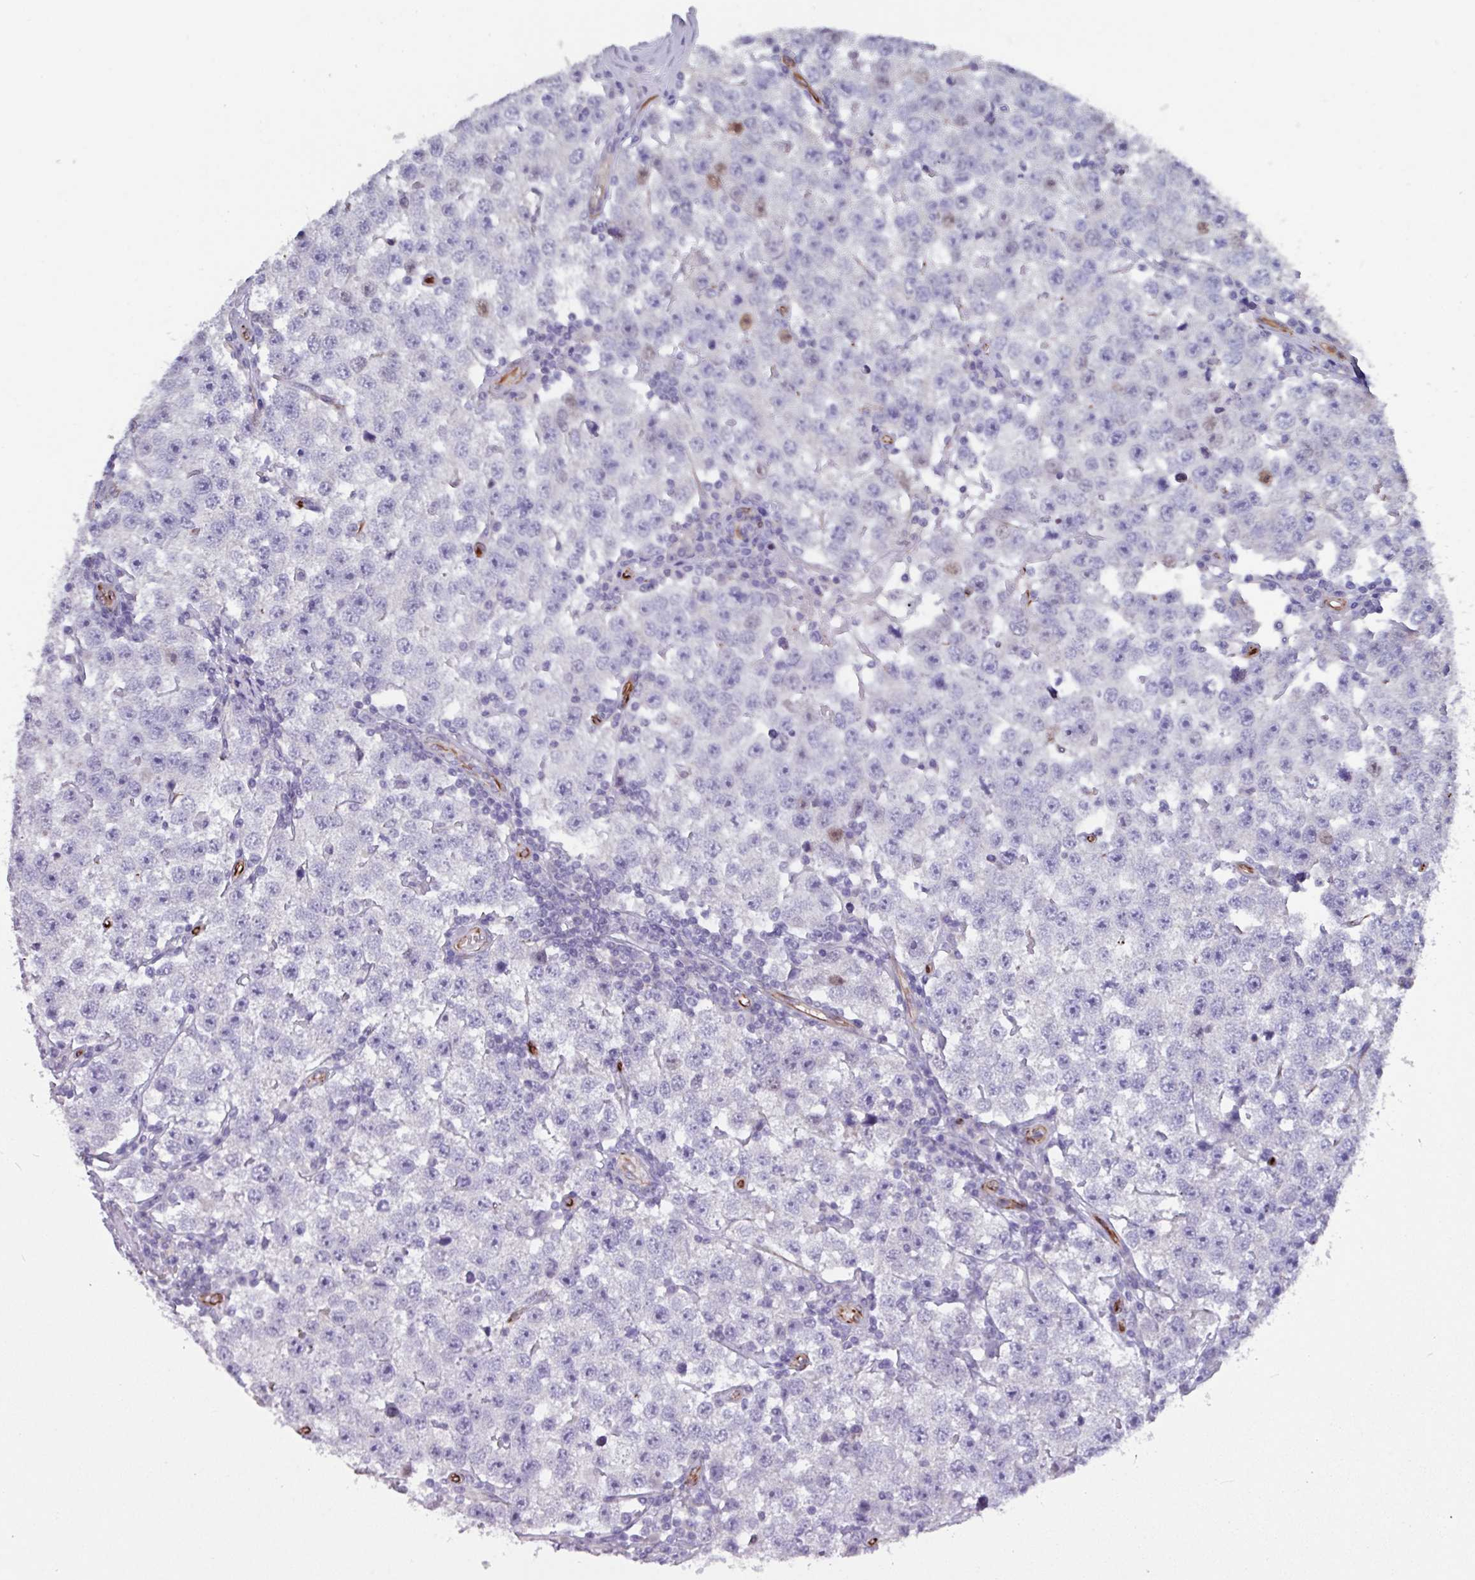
{"staining": {"intensity": "negative", "quantity": "none", "location": "none"}, "tissue": "testis cancer", "cell_type": "Tumor cells", "image_type": "cancer", "snomed": [{"axis": "morphology", "description": "Seminoma, NOS"}, {"axis": "topography", "description": "Testis"}], "caption": "Immunohistochemistry histopathology image of neoplastic tissue: seminoma (testis) stained with DAB (3,3'-diaminobenzidine) shows no significant protein expression in tumor cells.", "gene": "BTD", "patient": {"sex": "male", "age": 34}}